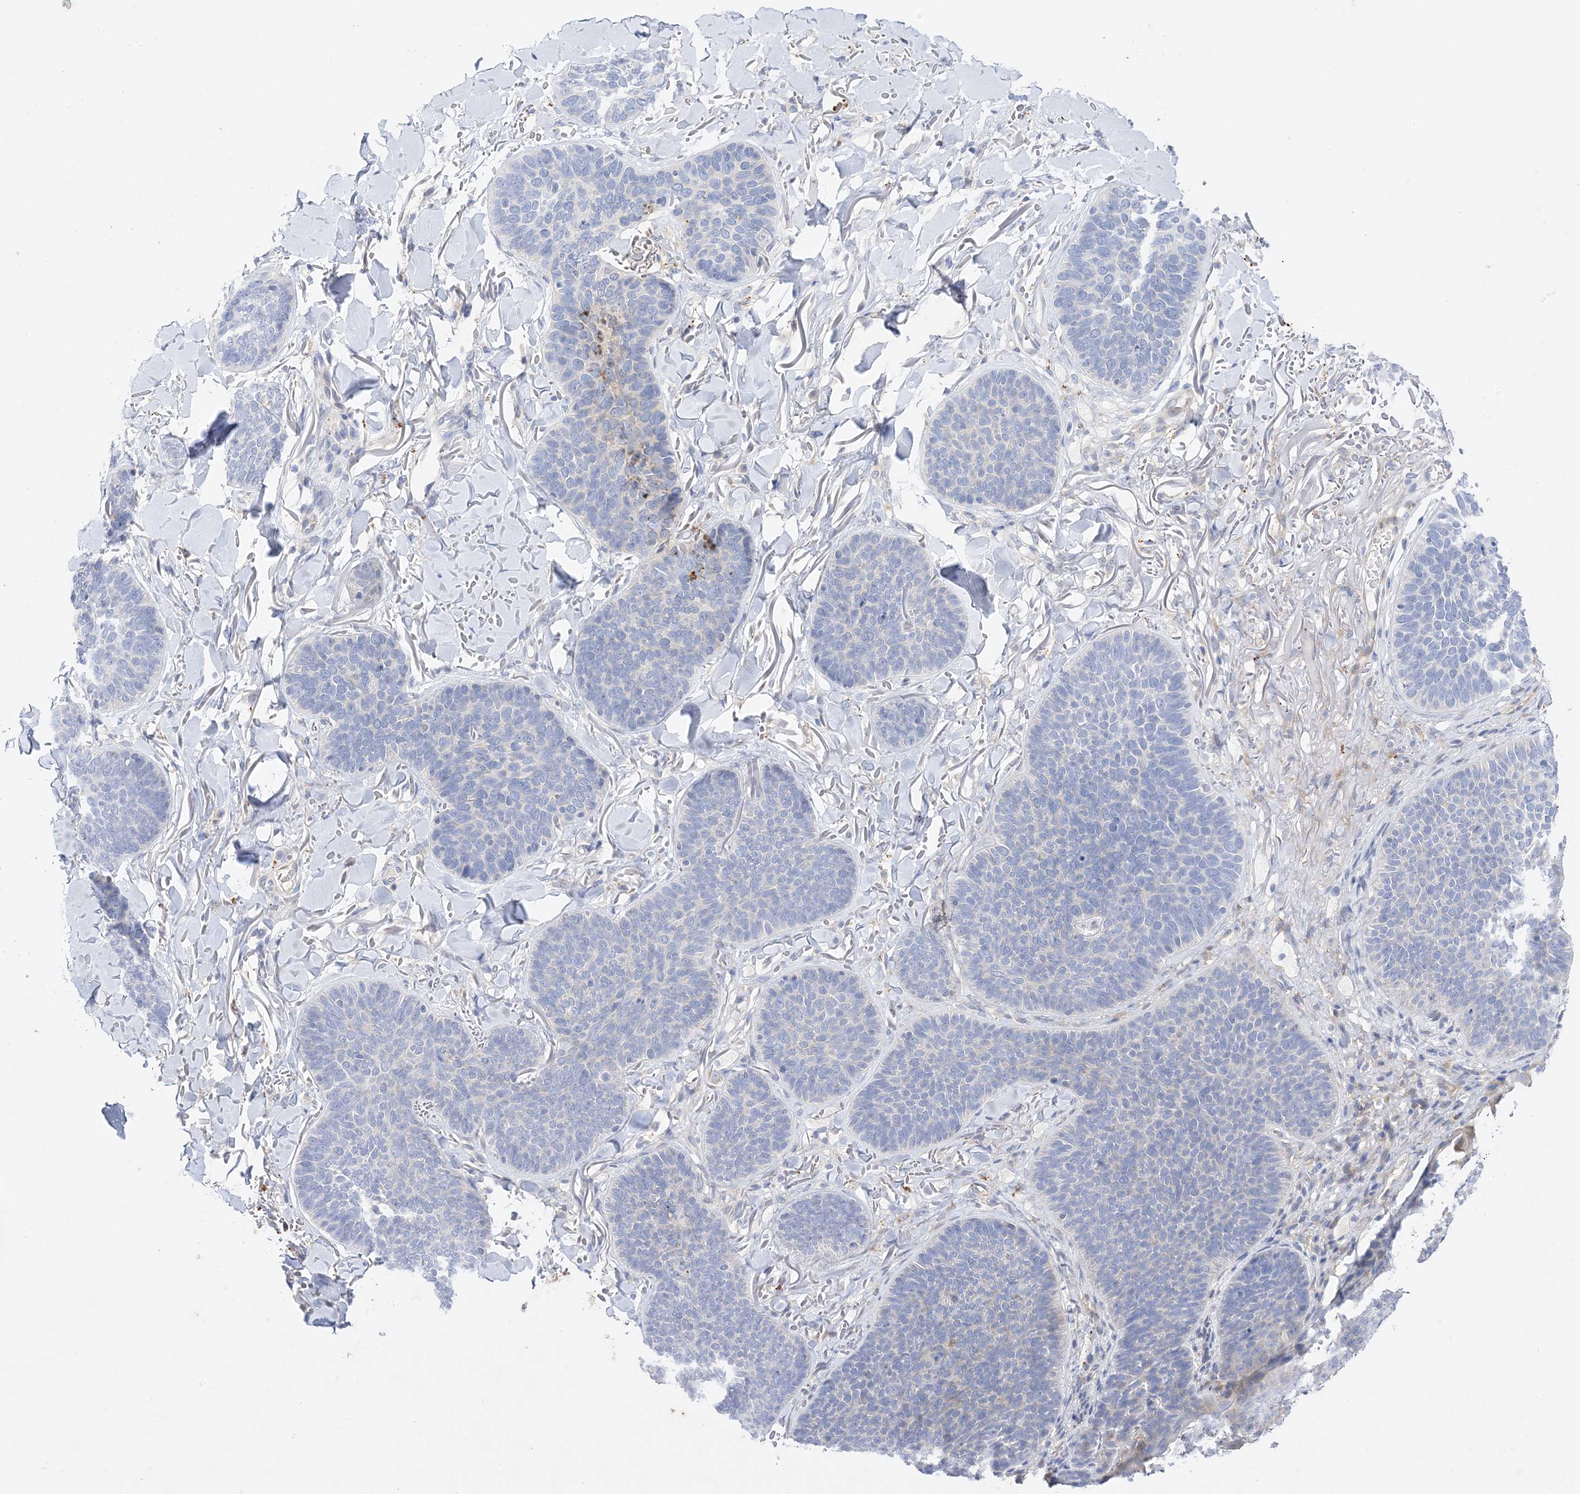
{"staining": {"intensity": "negative", "quantity": "none", "location": "none"}, "tissue": "skin cancer", "cell_type": "Tumor cells", "image_type": "cancer", "snomed": [{"axis": "morphology", "description": "Basal cell carcinoma"}, {"axis": "topography", "description": "Skin"}], "caption": "This is an IHC micrograph of skin cancer. There is no positivity in tumor cells.", "gene": "ARV1", "patient": {"sex": "male", "age": 85}}